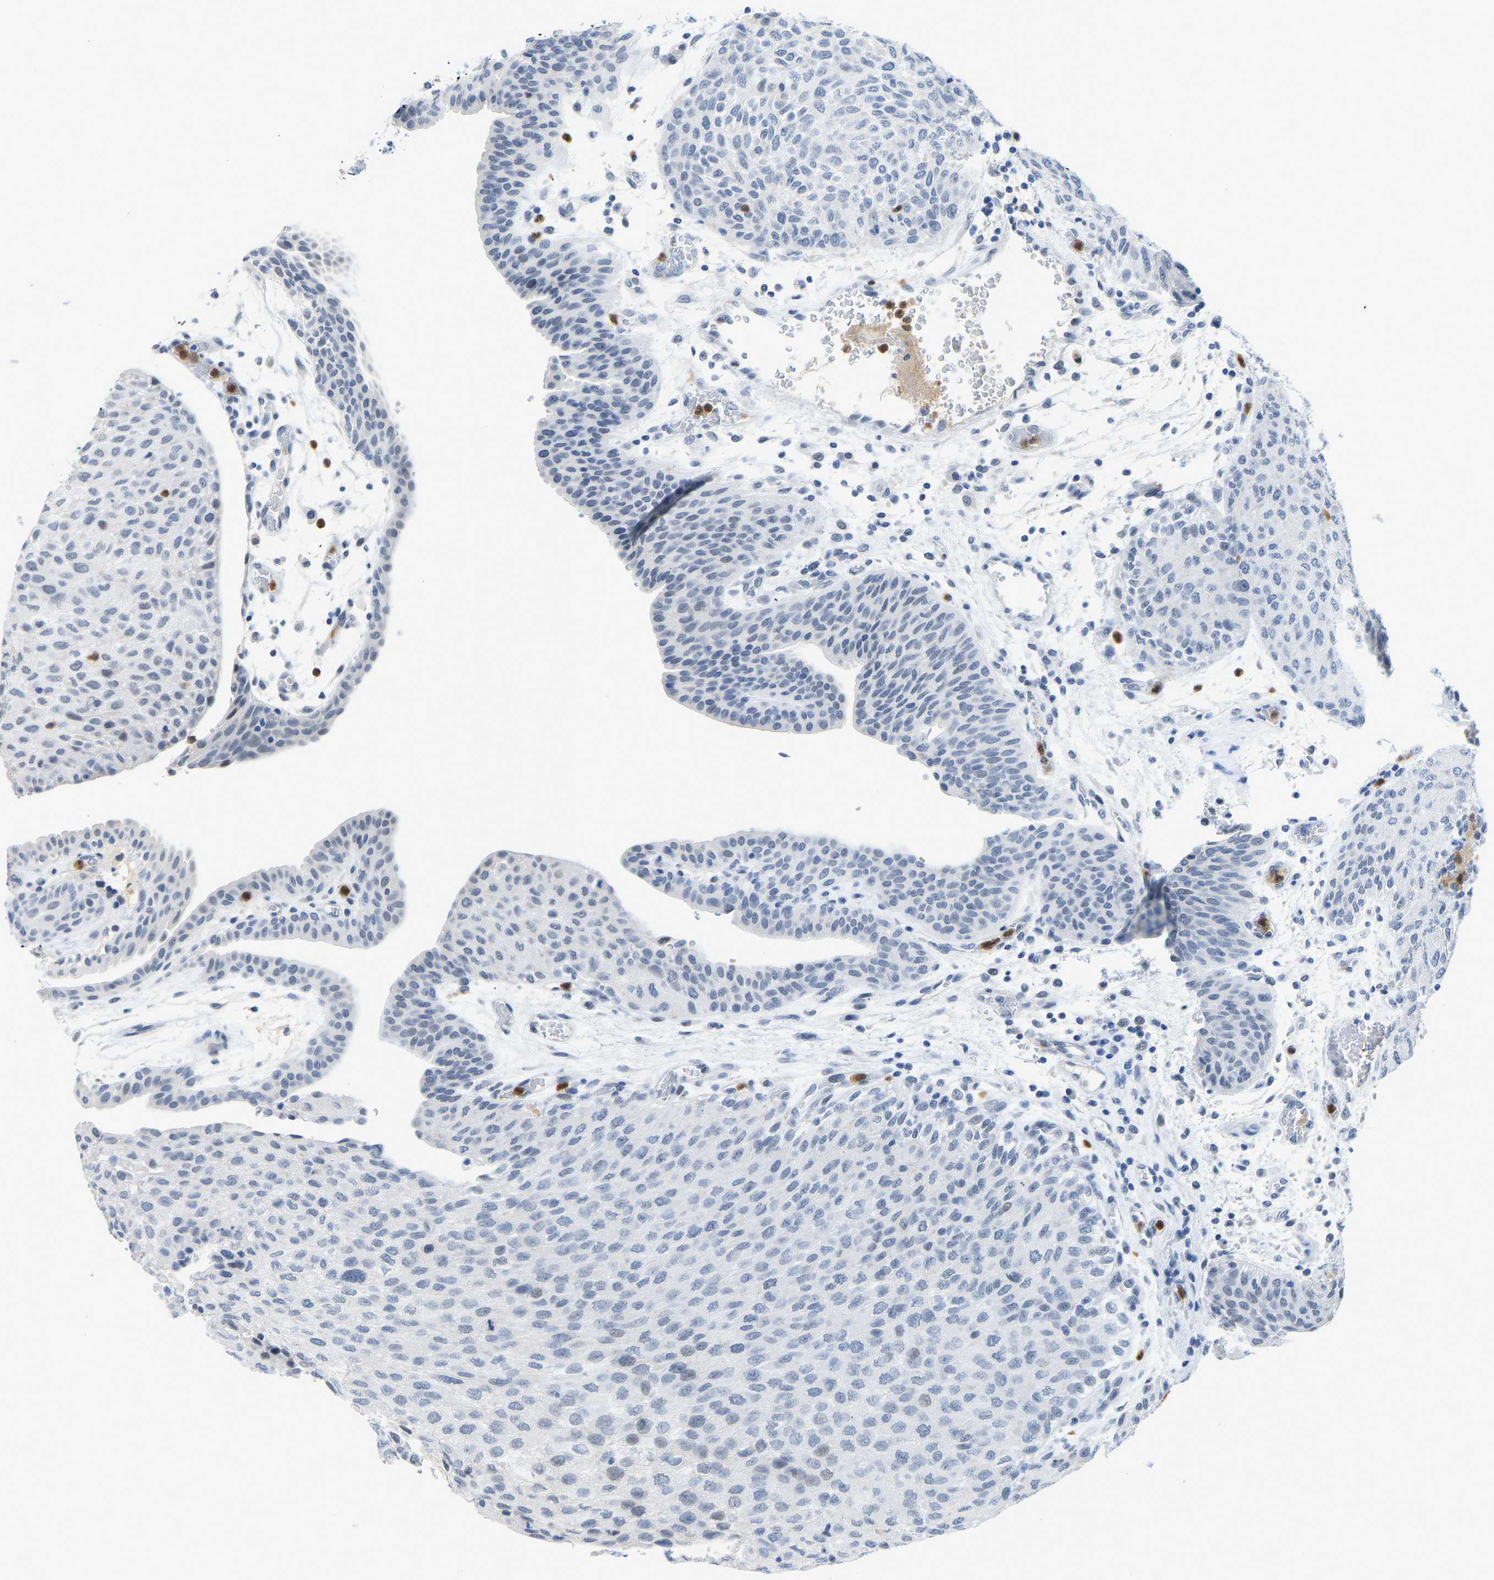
{"staining": {"intensity": "negative", "quantity": "none", "location": "none"}, "tissue": "urothelial cancer", "cell_type": "Tumor cells", "image_type": "cancer", "snomed": [{"axis": "morphology", "description": "Urothelial carcinoma, Low grade"}, {"axis": "morphology", "description": "Urothelial carcinoma, High grade"}, {"axis": "topography", "description": "Urinary bladder"}], "caption": "This is an immunohistochemistry micrograph of urothelial carcinoma (low-grade). There is no staining in tumor cells.", "gene": "TXNDC2", "patient": {"sex": "male", "age": 35}}